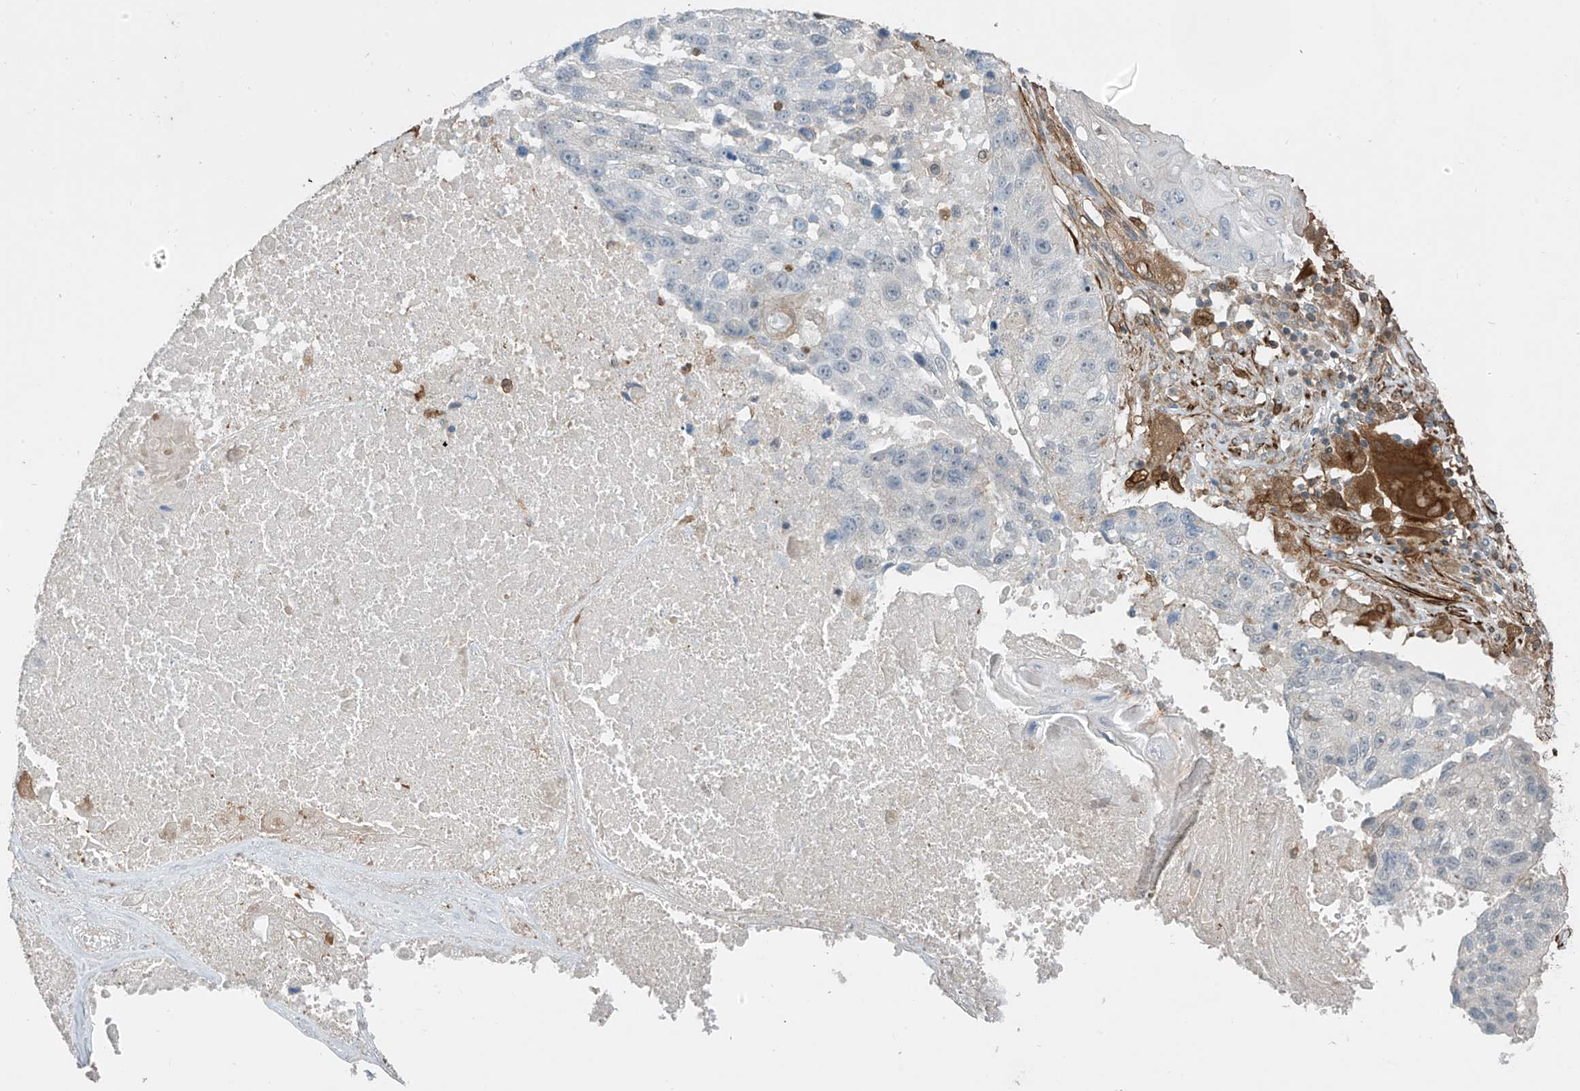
{"staining": {"intensity": "negative", "quantity": "none", "location": "none"}, "tissue": "lung cancer", "cell_type": "Tumor cells", "image_type": "cancer", "snomed": [{"axis": "morphology", "description": "Squamous cell carcinoma, NOS"}, {"axis": "topography", "description": "Lung"}], "caption": "Protein analysis of lung cancer (squamous cell carcinoma) demonstrates no significant expression in tumor cells.", "gene": "SH3BGRL3", "patient": {"sex": "male", "age": 61}}